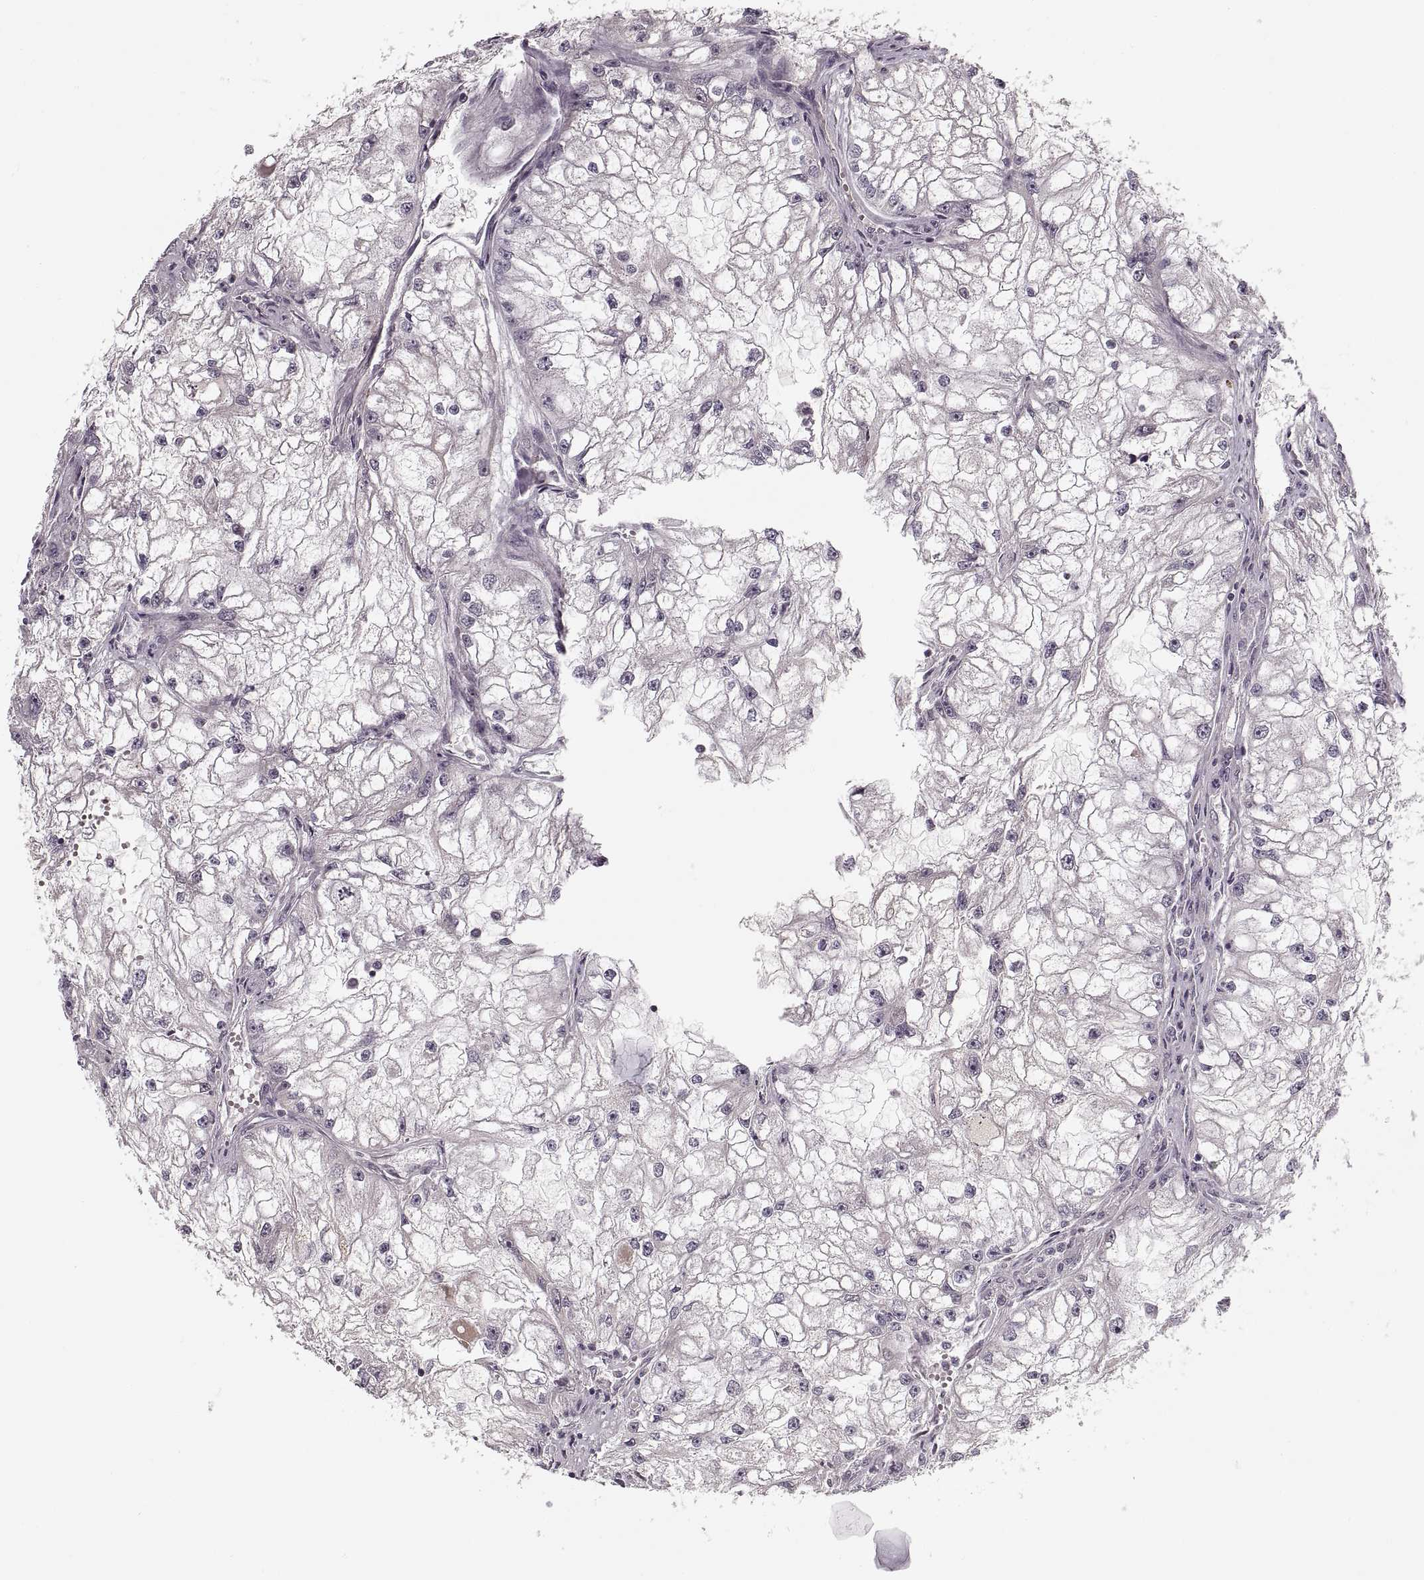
{"staining": {"intensity": "negative", "quantity": "none", "location": "none"}, "tissue": "renal cancer", "cell_type": "Tumor cells", "image_type": "cancer", "snomed": [{"axis": "morphology", "description": "Adenocarcinoma, NOS"}, {"axis": "topography", "description": "Kidney"}], "caption": "DAB (3,3'-diaminobenzidine) immunohistochemical staining of human adenocarcinoma (renal) displays no significant expression in tumor cells.", "gene": "ASIC3", "patient": {"sex": "male", "age": 59}}